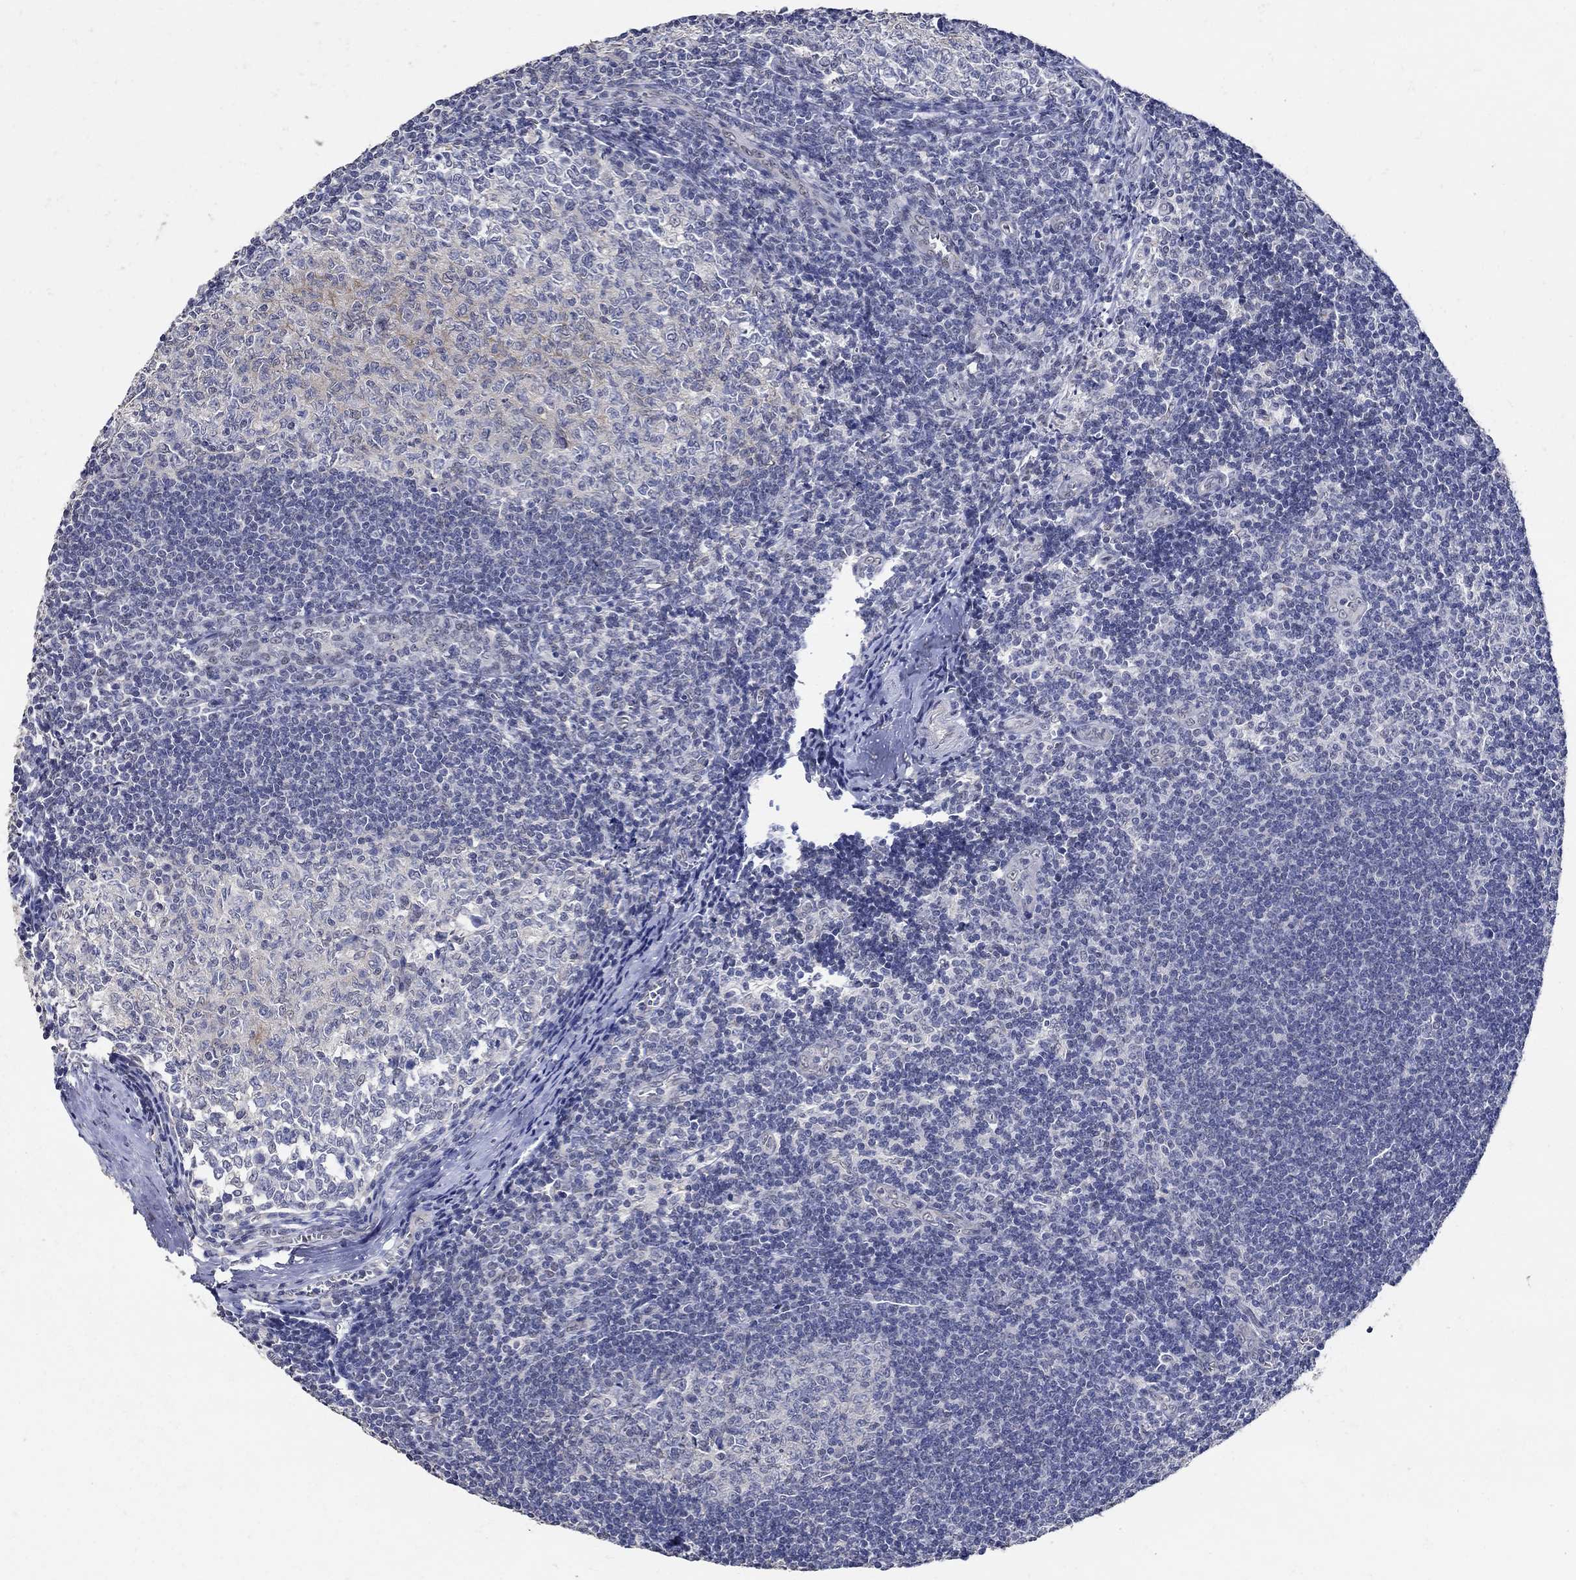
{"staining": {"intensity": "weak", "quantity": "<25%", "location": "cytoplasmic/membranous"}, "tissue": "tonsil", "cell_type": "Germinal center cells", "image_type": "normal", "snomed": [{"axis": "morphology", "description": "Normal tissue, NOS"}, {"axis": "topography", "description": "Tonsil"}], "caption": "This is an immunohistochemistry histopathology image of normal tonsil. There is no expression in germinal center cells.", "gene": "KCNN3", "patient": {"sex": "male", "age": 33}}